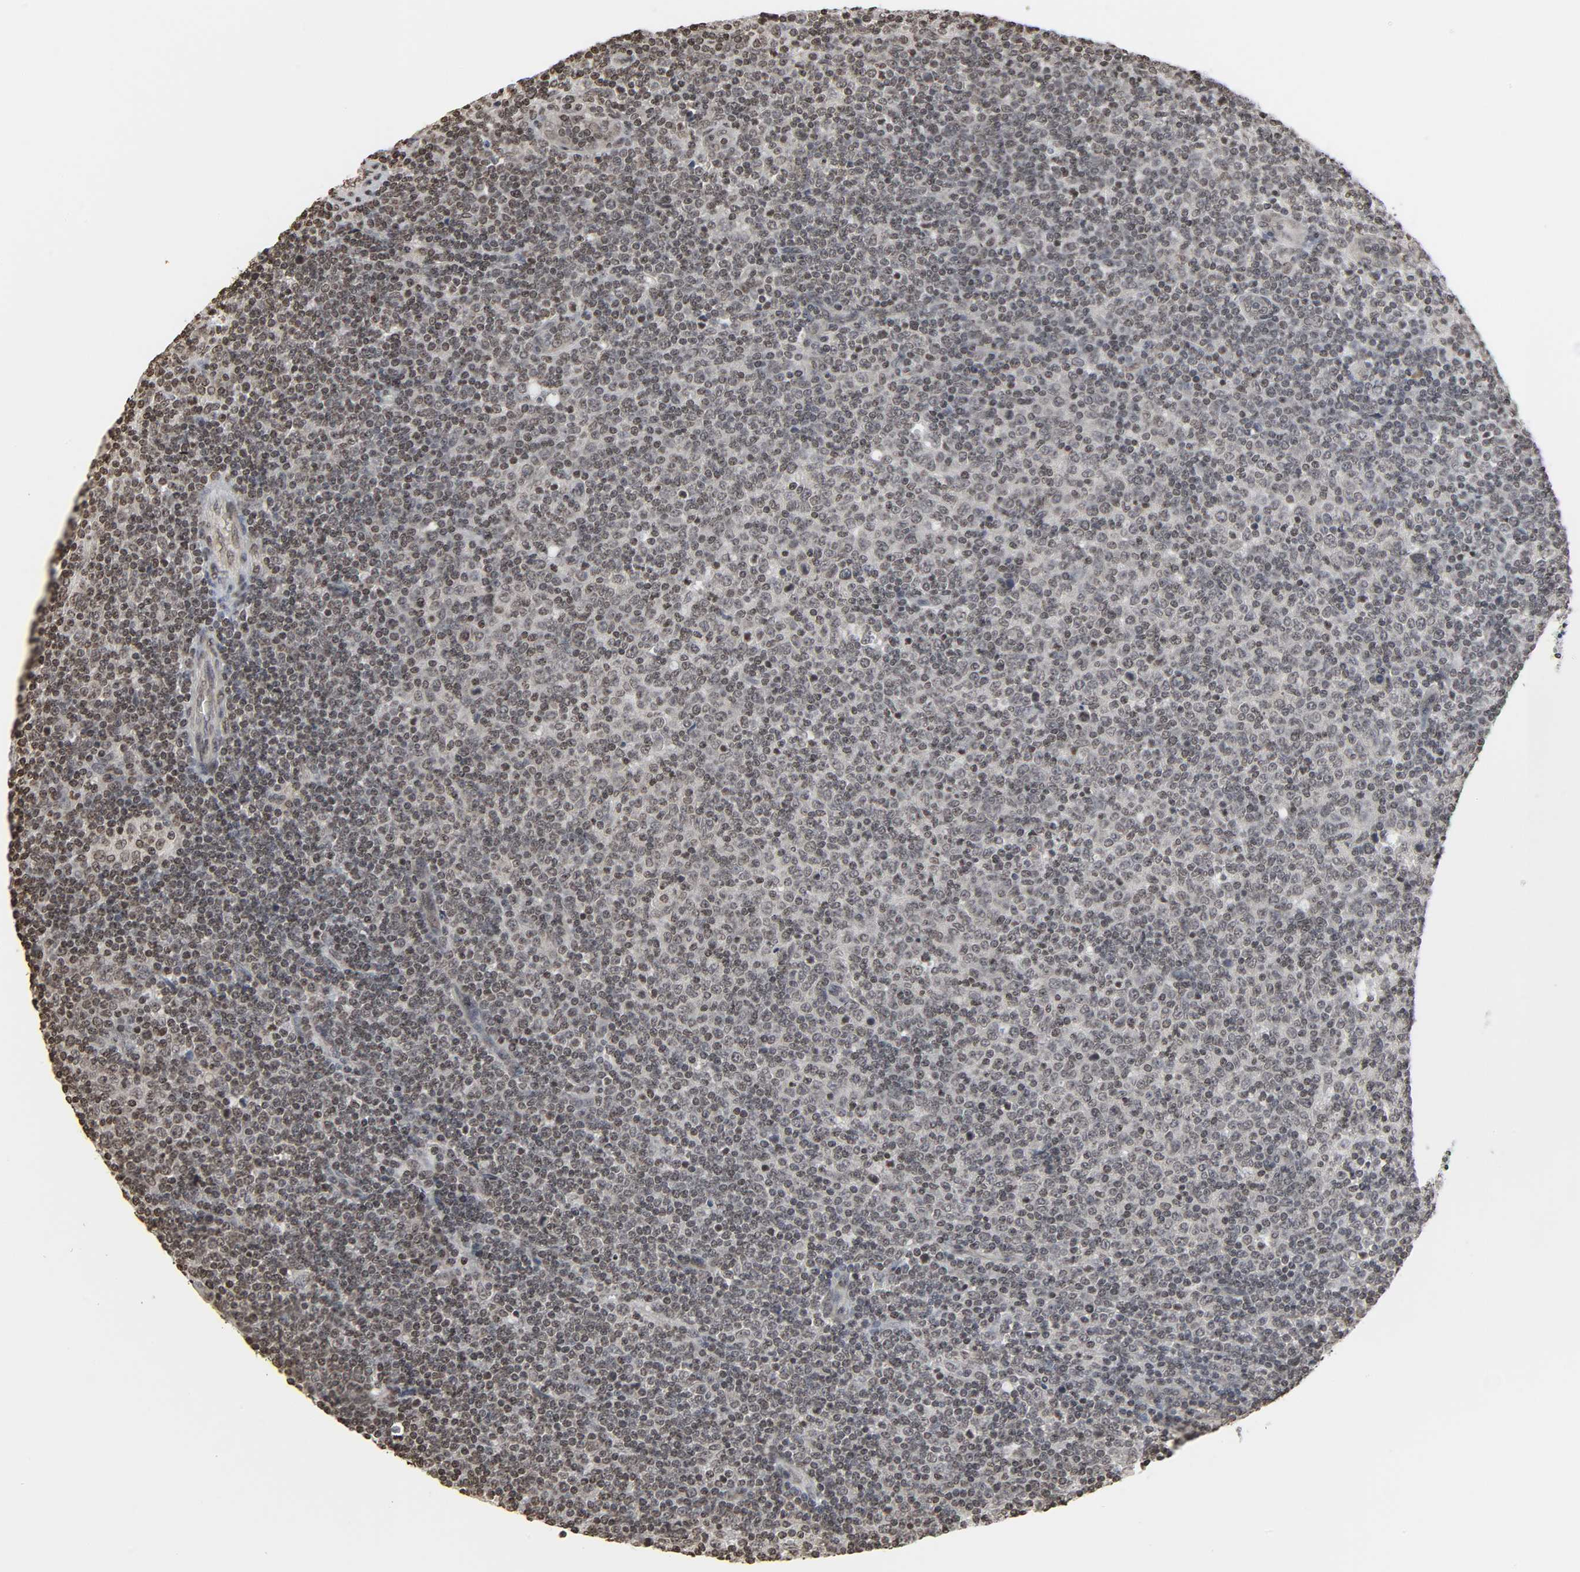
{"staining": {"intensity": "weak", "quantity": ">75%", "location": "nuclear"}, "tissue": "lymphoma", "cell_type": "Tumor cells", "image_type": "cancer", "snomed": [{"axis": "morphology", "description": "Malignant lymphoma, non-Hodgkin's type, Low grade"}, {"axis": "topography", "description": "Lymph node"}], "caption": "Immunohistochemistry (IHC) of low-grade malignant lymphoma, non-Hodgkin's type exhibits low levels of weak nuclear expression in approximately >75% of tumor cells.", "gene": "ELAVL1", "patient": {"sex": "male", "age": 70}}